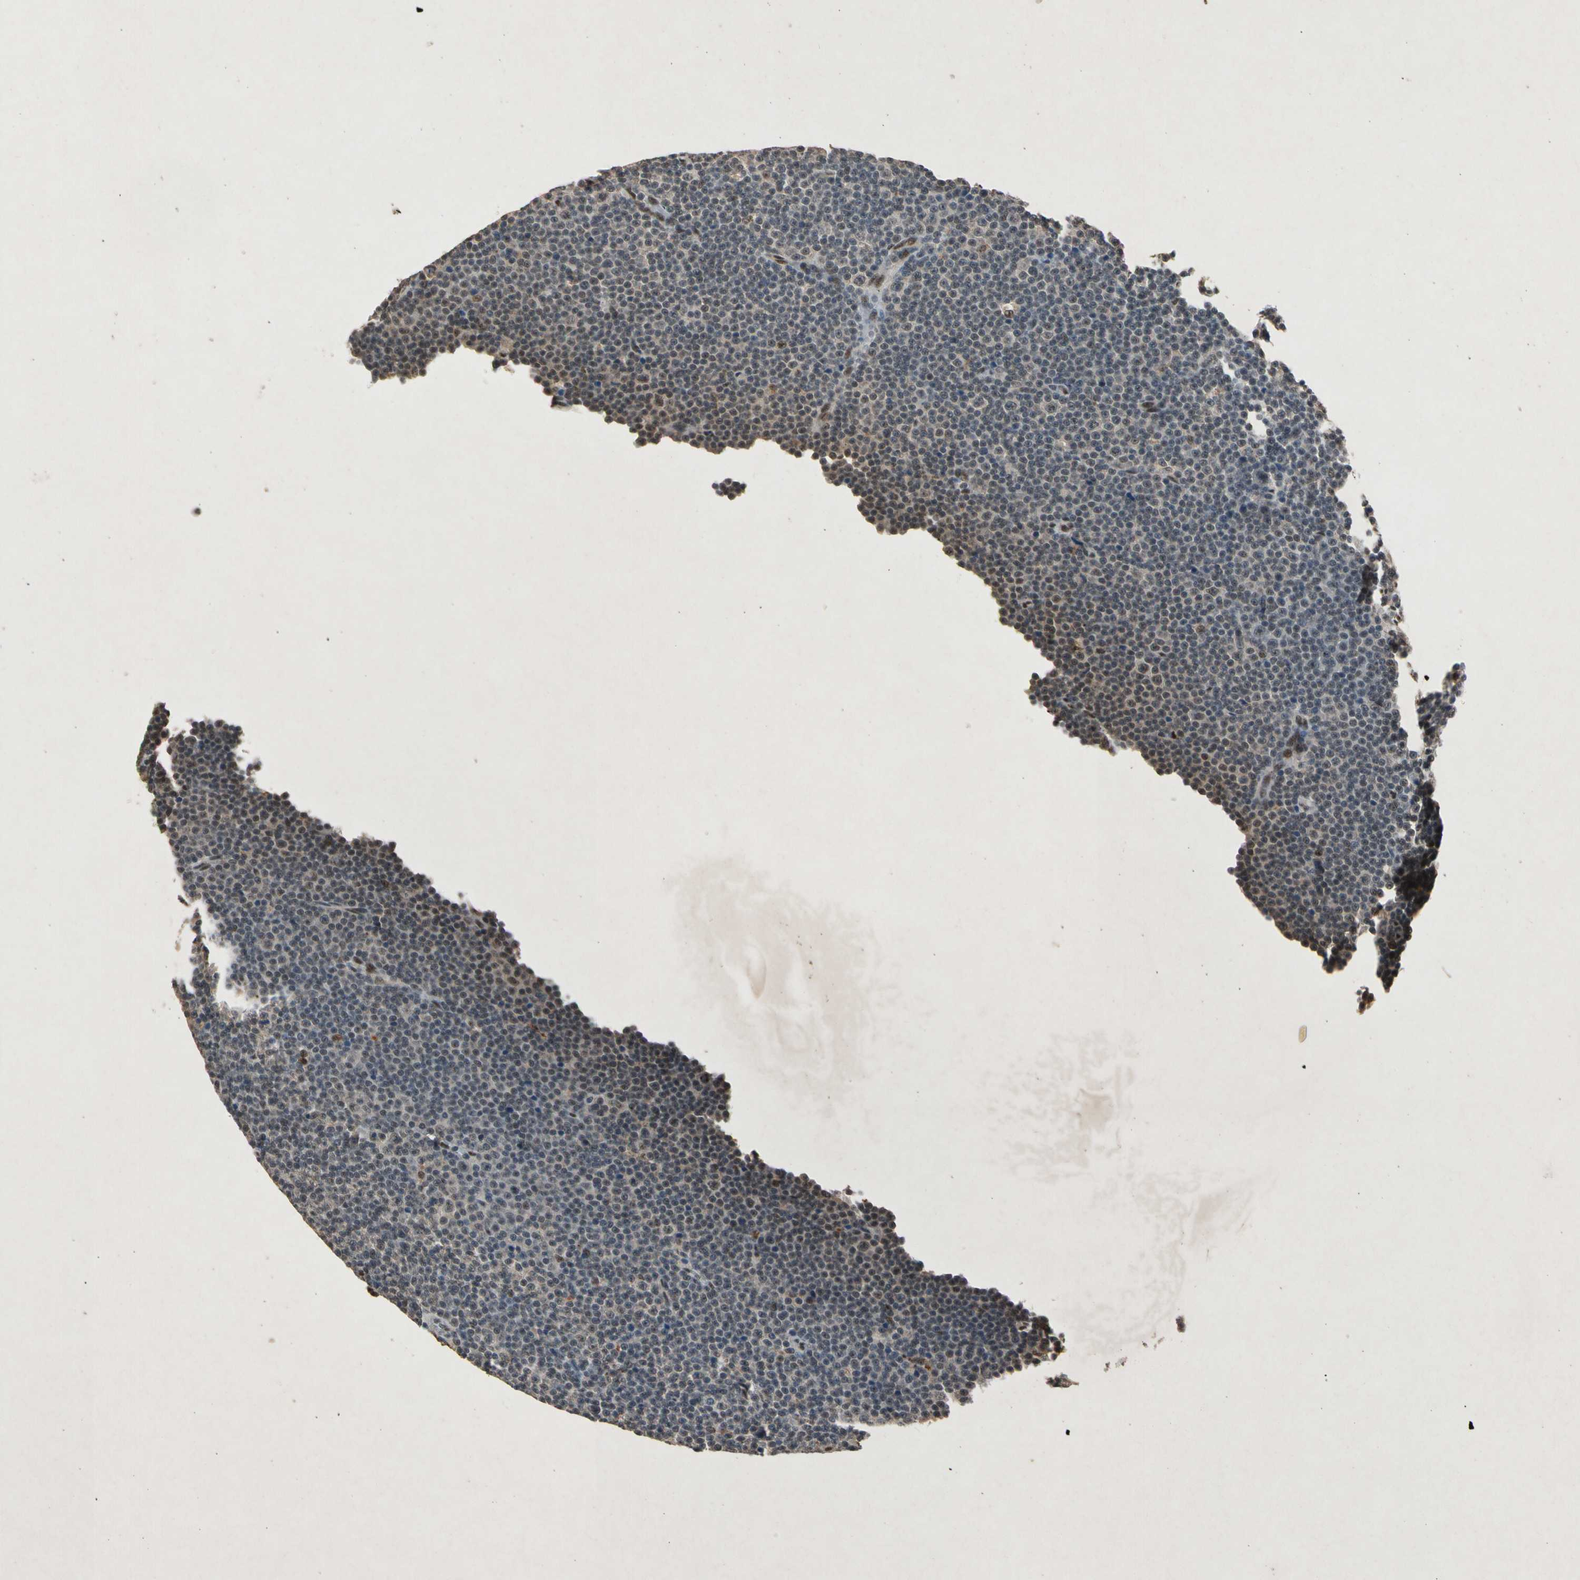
{"staining": {"intensity": "weak", "quantity": ">75%", "location": "cytoplasmic/membranous,nuclear"}, "tissue": "lymphoma", "cell_type": "Tumor cells", "image_type": "cancer", "snomed": [{"axis": "morphology", "description": "Malignant lymphoma, non-Hodgkin's type, Low grade"}, {"axis": "topography", "description": "Lymph node"}], "caption": "The photomicrograph demonstrates immunohistochemical staining of lymphoma. There is weak cytoplasmic/membranous and nuclear staining is identified in about >75% of tumor cells.", "gene": "PML", "patient": {"sex": "female", "age": 67}}